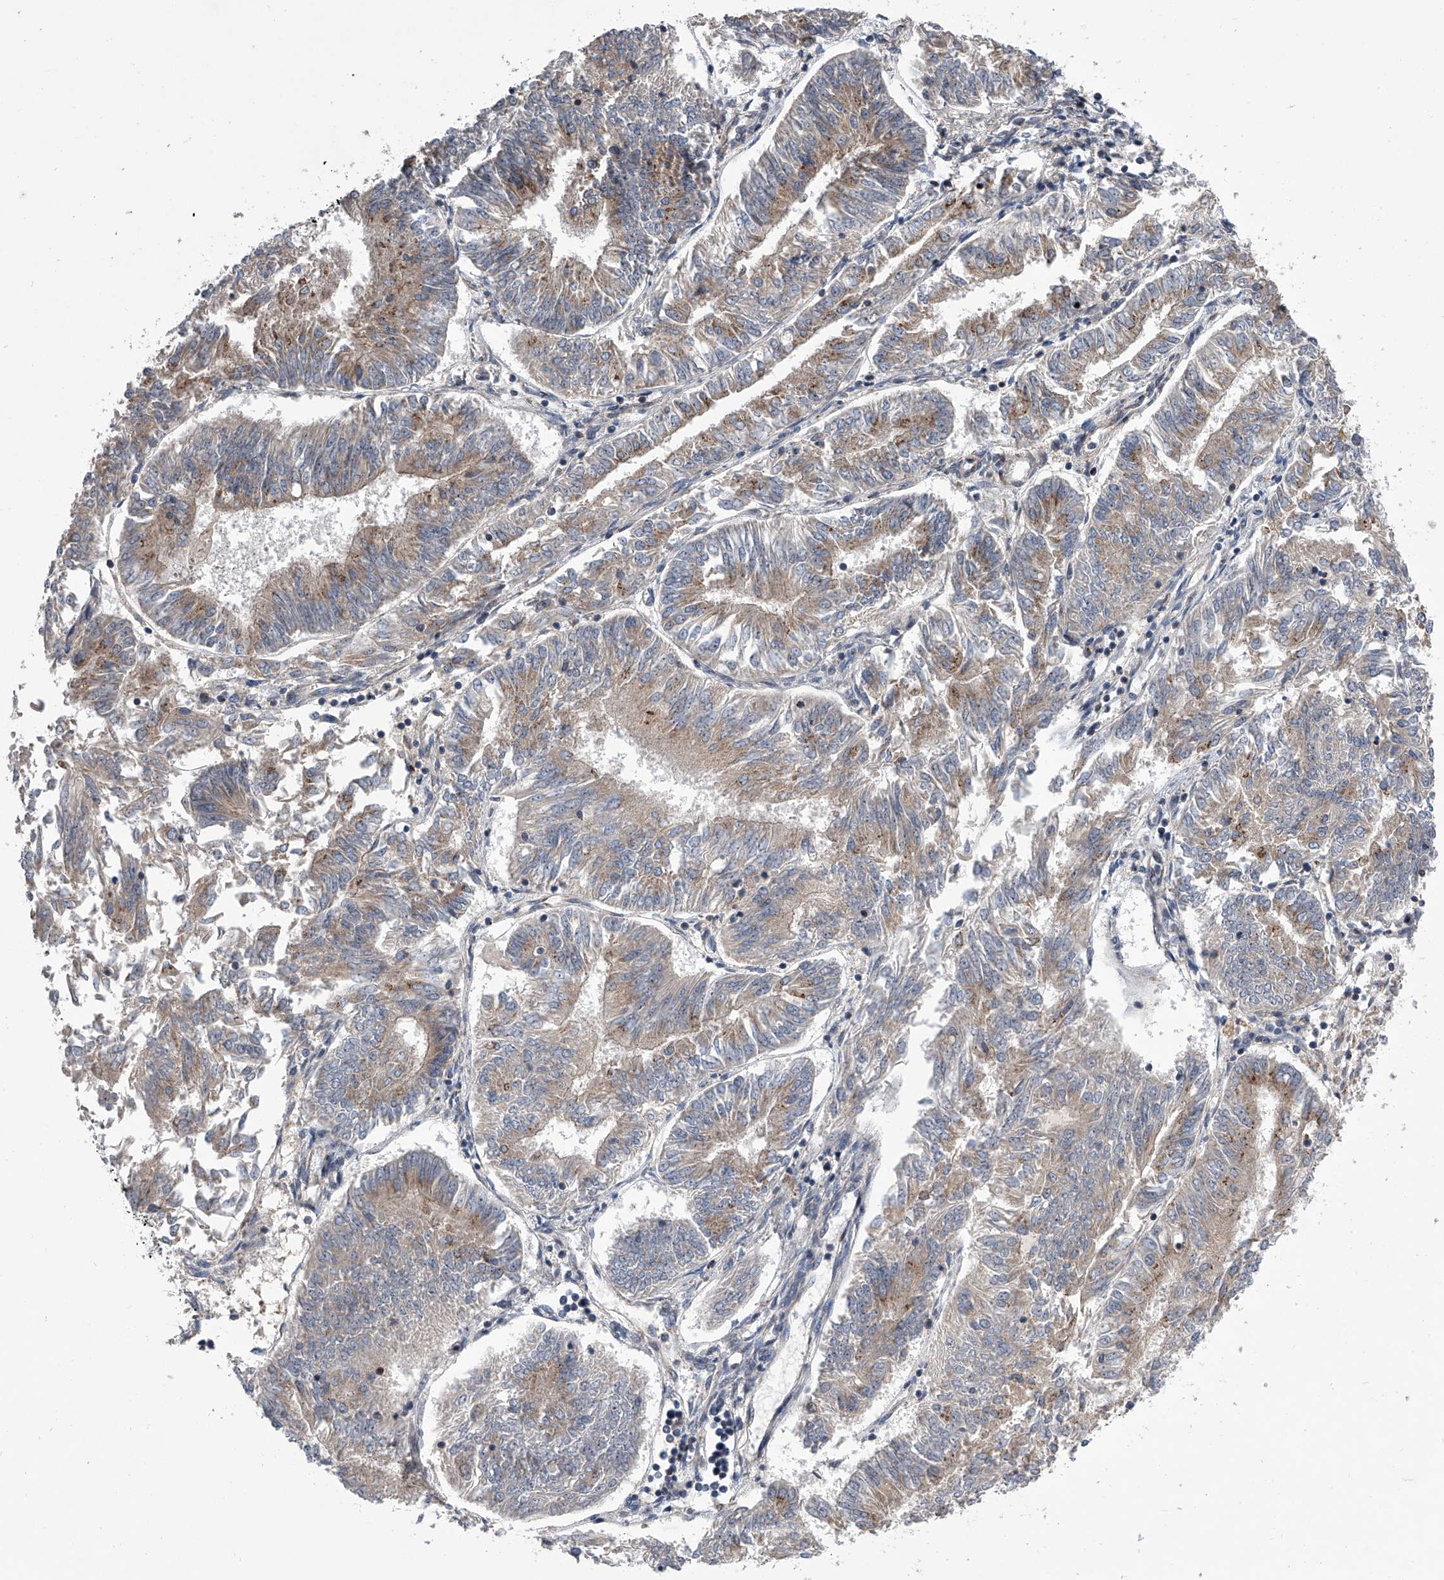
{"staining": {"intensity": "weak", "quantity": ">75%", "location": "cytoplasmic/membranous"}, "tissue": "endometrial cancer", "cell_type": "Tumor cells", "image_type": "cancer", "snomed": [{"axis": "morphology", "description": "Adenocarcinoma, NOS"}, {"axis": "topography", "description": "Endometrium"}], "caption": "DAB immunohistochemical staining of endometrial adenocarcinoma demonstrates weak cytoplasmic/membranous protein positivity in about >75% of tumor cells. The staining is performed using DAB brown chromogen to label protein expression. The nuclei are counter-stained blue using hematoxylin.", "gene": "DLGAP2", "patient": {"sex": "female", "age": 58}}